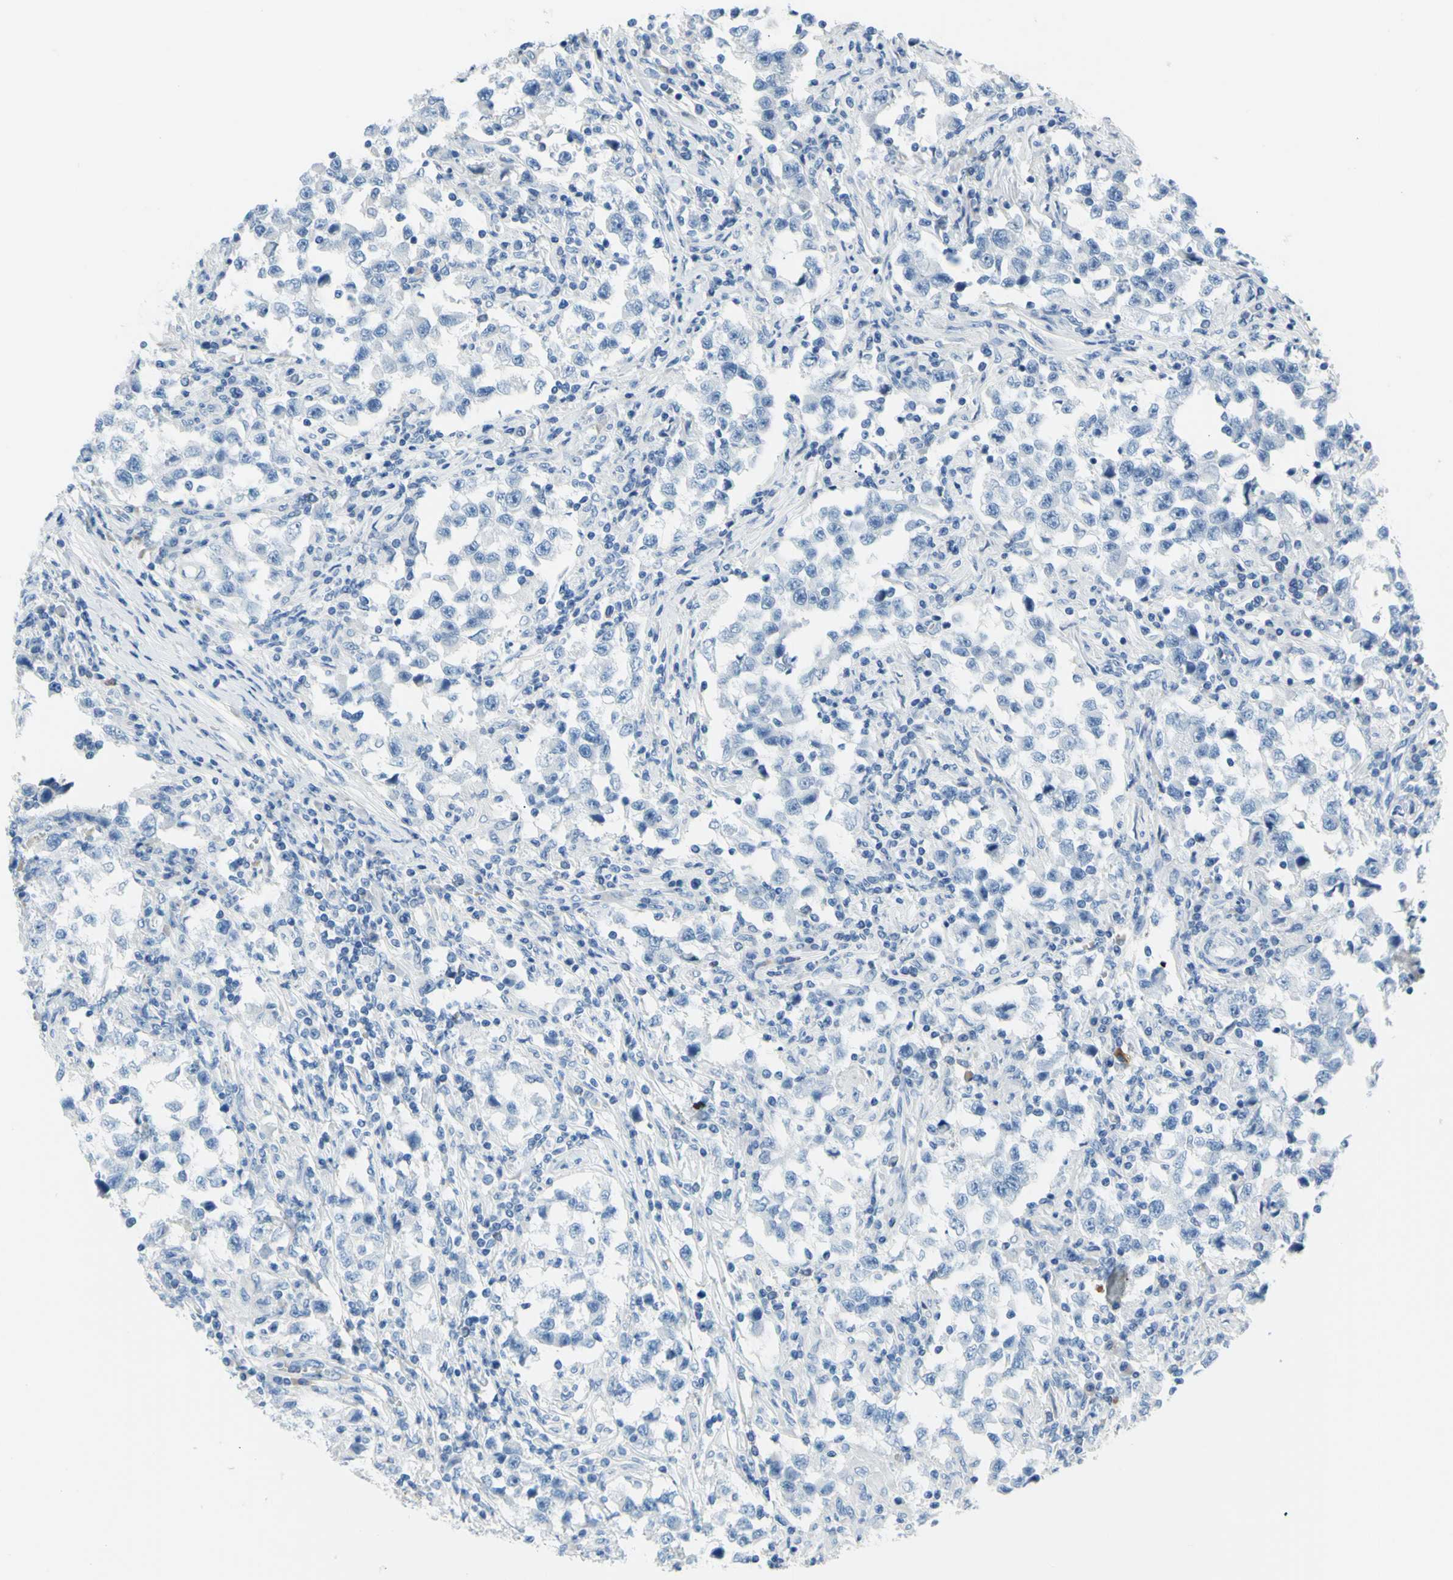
{"staining": {"intensity": "negative", "quantity": "none", "location": "none"}, "tissue": "testis cancer", "cell_type": "Tumor cells", "image_type": "cancer", "snomed": [{"axis": "morphology", "description": "Carcinoma, Embryonal, NOS"}, {"axis": "topography", "description": "Testis"}], "caption": "Testis cancer was stained to show a protein in brown. There is no significant positivity in tumor cells.", "gene": "DCT", "patient": {"sex": "male", "age": 21}}